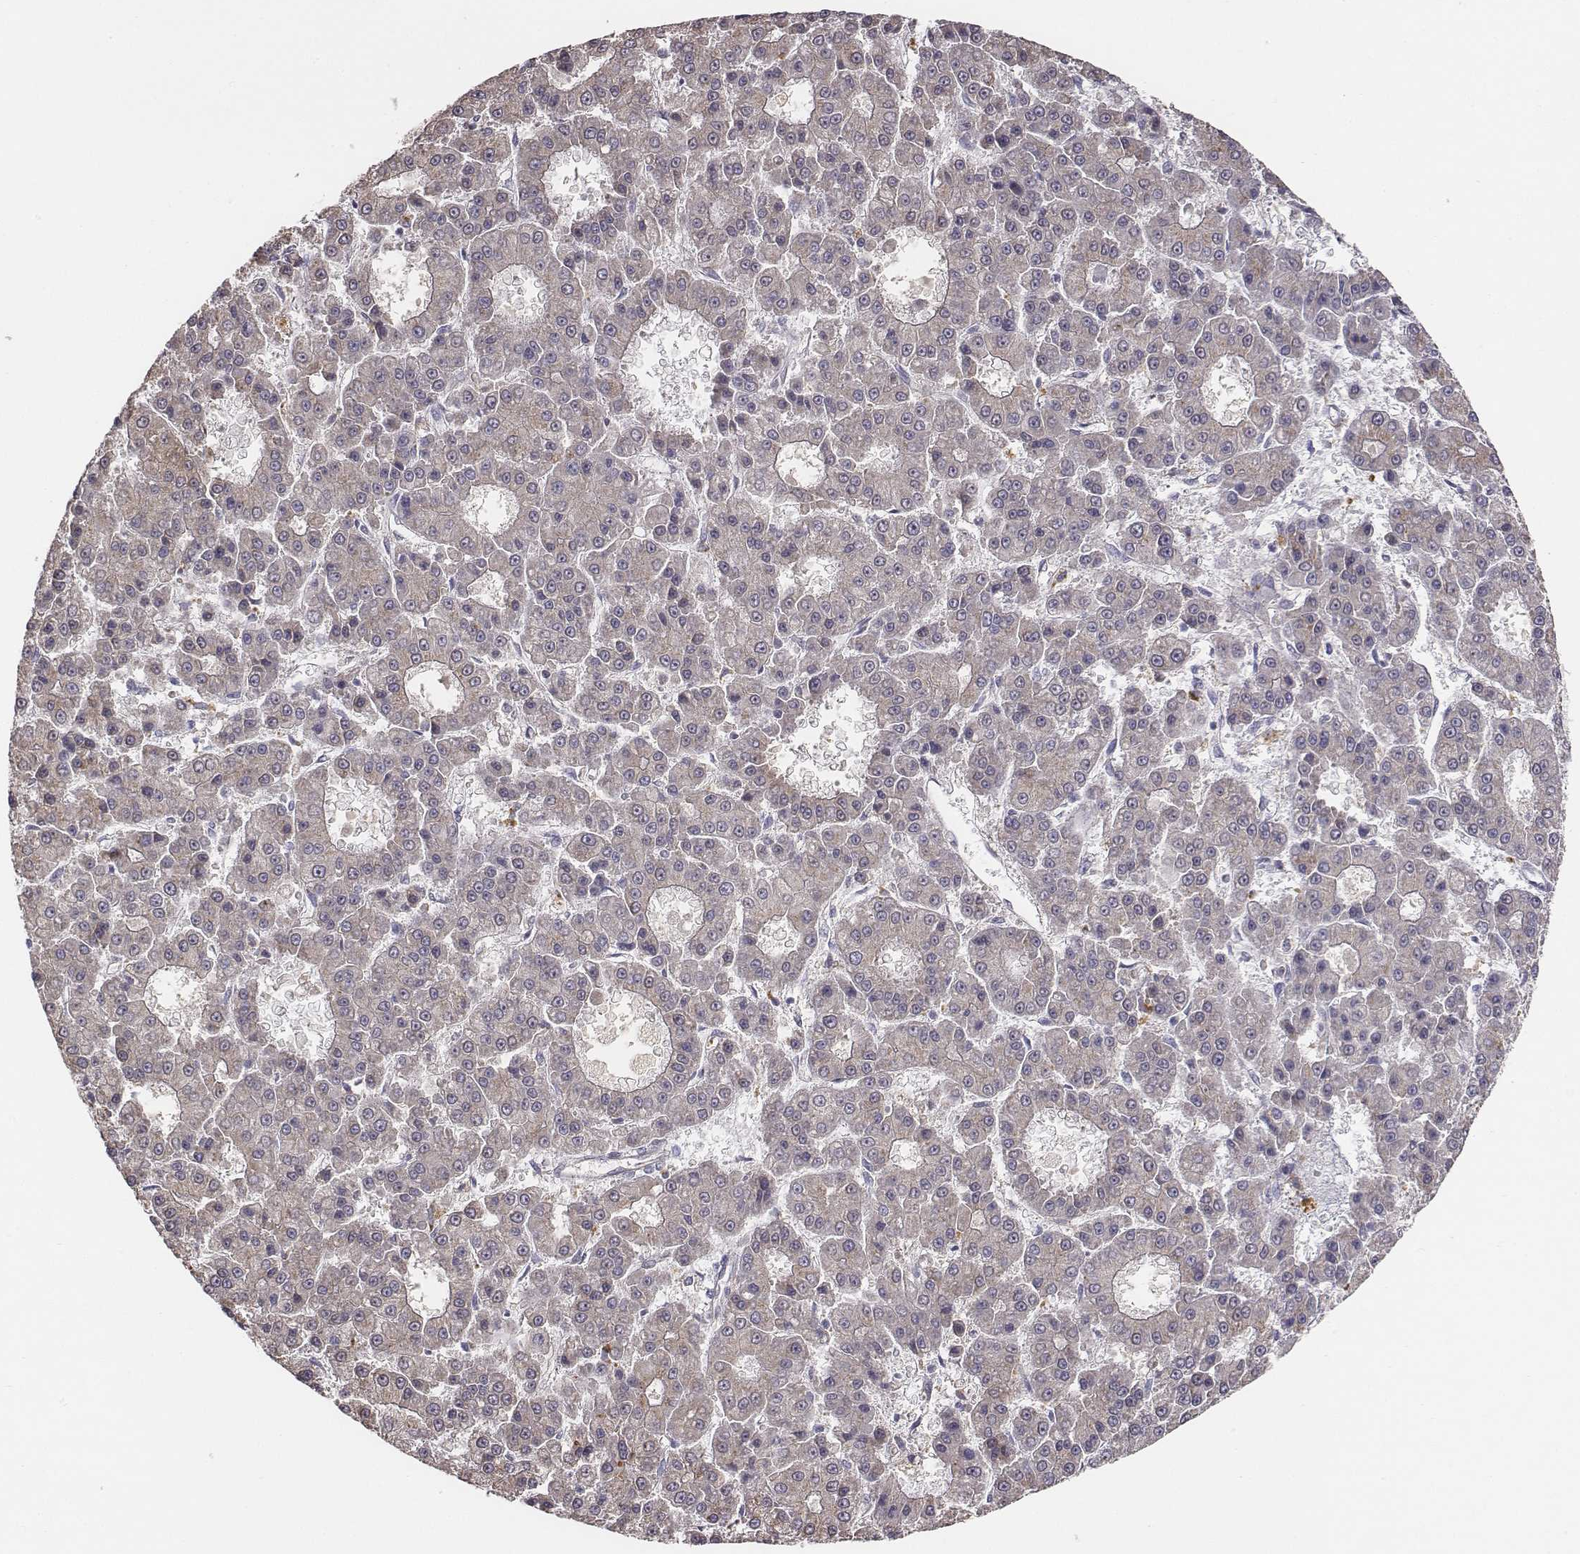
{"staining": {"intensity": "weak", "quantity": ">75%", "location": "cytoplasmic/membranous"}, "tissue": "liver cancer", "cell_type": "Tumor cells", "image_type": "cancer", "snomed": [{"axis": "morphology", "description": "Carcinoma, Hepatocellular, NOS"}, {"axis": "topography", "description": "Liver"}], "caption": "Immunohistochemical staining of liver hepatocellular carcinoma shows weak cytoplasmic/membranous protein staining in approximately >75% of tumor cells. The protein is stained brown, and the nuclei are stained in blue (DAB IHC with brightfield microscopy, high magnification).", "gene": "AP1B1", "patient": {"sex": "male", "age": 70}}